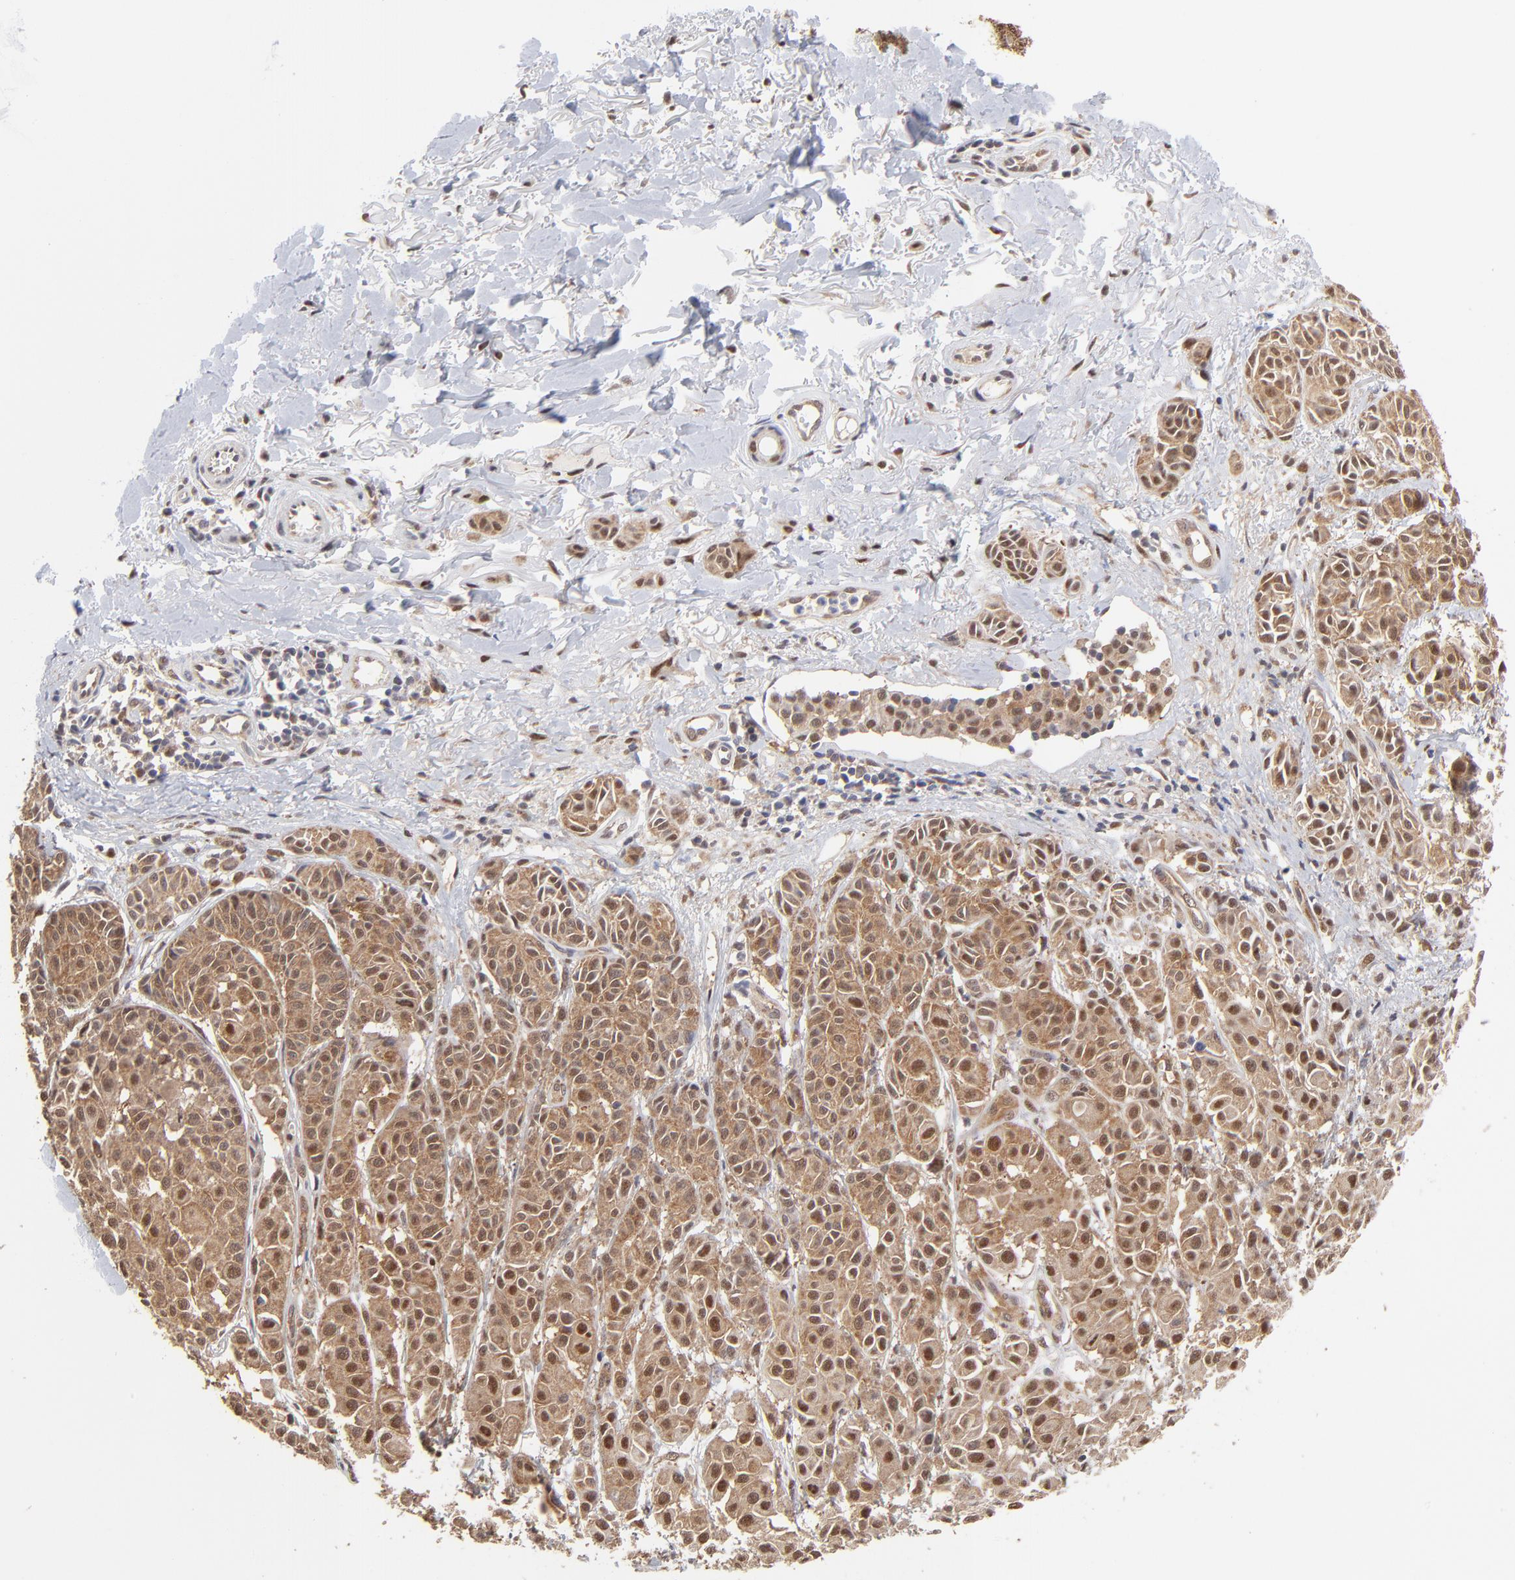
{"staining": {"intensity": "weak", "quantity": ">75%", "location": "cytoplasmic/membranous,nuclear"}, "tissue": "melanoma", "cell_type": "Tumor cells", "image_type": "cancer", "snomed": [{"axis": "morphology", "description": "Malignant melanoma, NOS"}, {"axis": "topography", "description": "Skin"}], "caption": "Immunohistochemical staining of human melanoma reveals low levels of weak cytoplasmic/membranous and nuclear positivity in approximately >75% of tumor cells.", "gene": "PSMC4", "patient": {"sex": "male", "age": 76}}